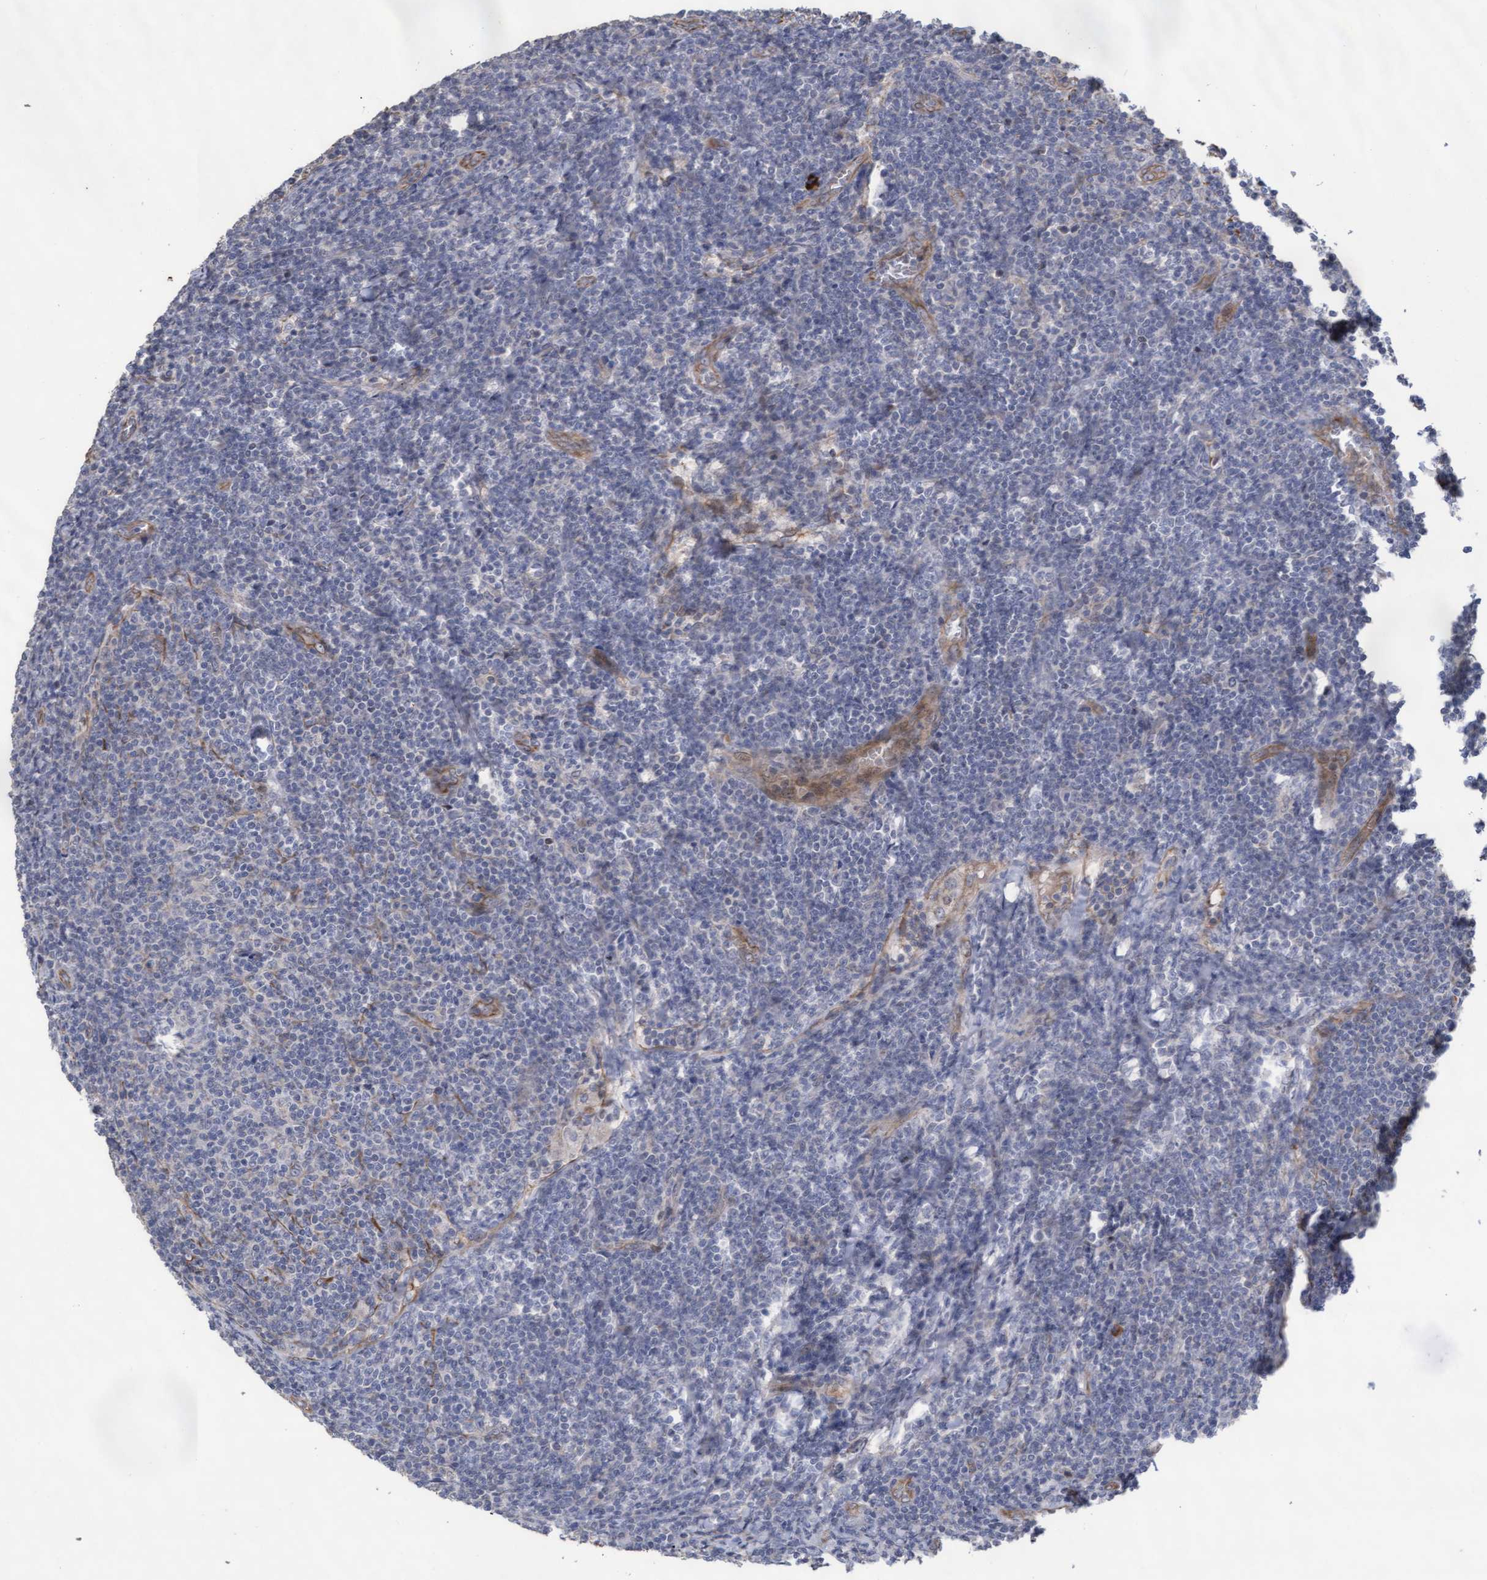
{"staining": {"intensity": "negative", "quantity": "none", "location": "none"}, "tissue": "lymphoma", "cell_type": "Tumor cells", "image_type": "cancer", "snomed": [{"axis": "morphology", "description": "Malignant lymphoma, non-Hodgkin's type, Low grade"}, {"axis": "topography", "description": "Lymph node"}], "caption": "Tumor cells are negative for protein expression in human lymphoma.", "gene": "KRT24", "patient": {"sex": "male", "age": 66}}